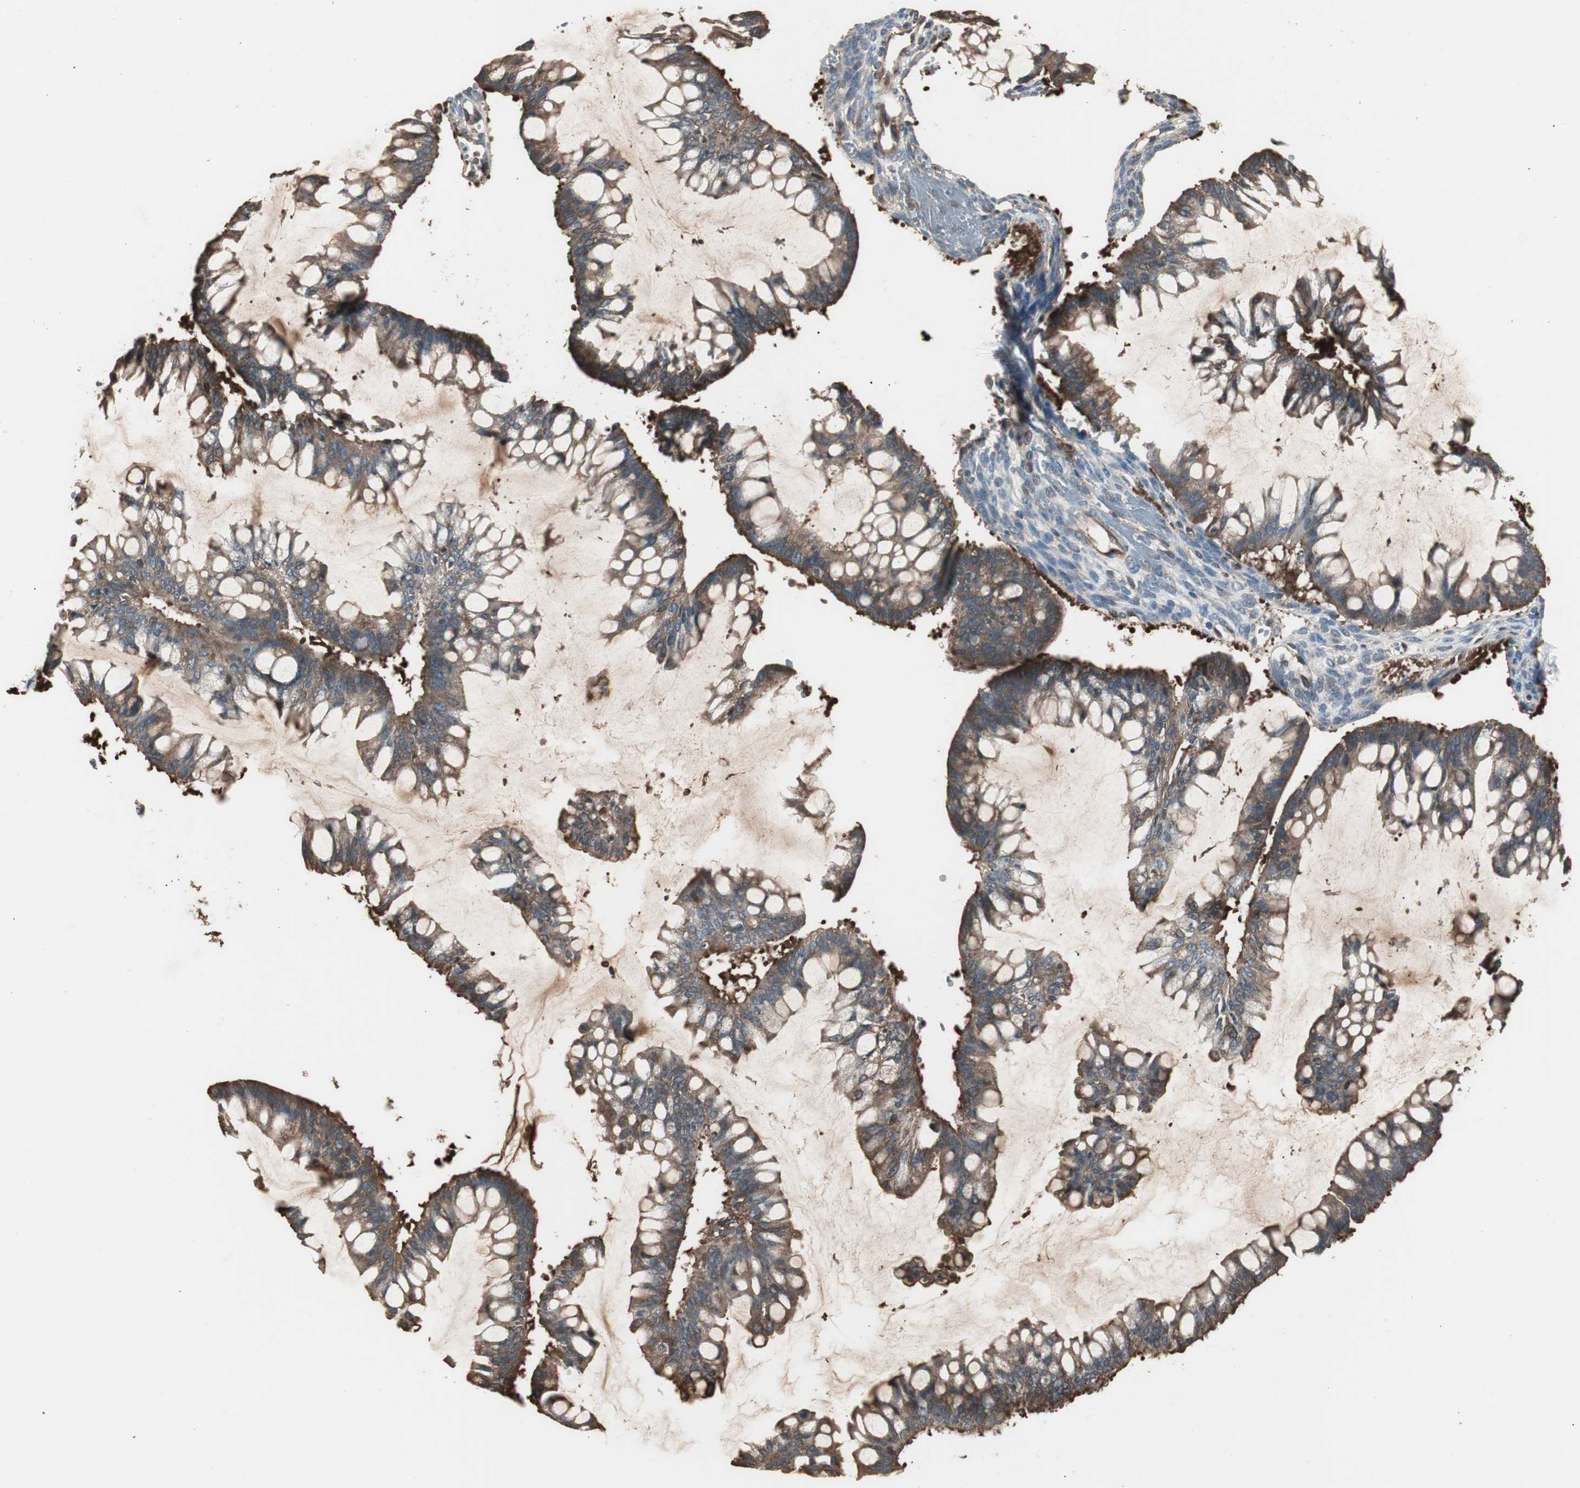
{"staining": {"intensity": "moderate", "quantity": ">75%", "location": "cytoplasmic/membranous"}, "tissue": "ovarian cancer", "cell_type": "Tumor cells", "image_type": "cancer", "snomed": [{"axis": "morphology", "description": "Cystadenocarcinoma, mucinous, NOS"}, {"axis": "topography", "description": "Ovary"}], "caption": "High-magnification brightfield microscopy of ovarian cancer stained with DAB (brown) and counterstained with hematoxylin (blue). tumor cells exhibit moderate cytoplasmic/membranous positivity is appreciated in approximately>75% of cells.", "gene": "CAPNS1", "patient": {"sex": "female", "age": 73}}